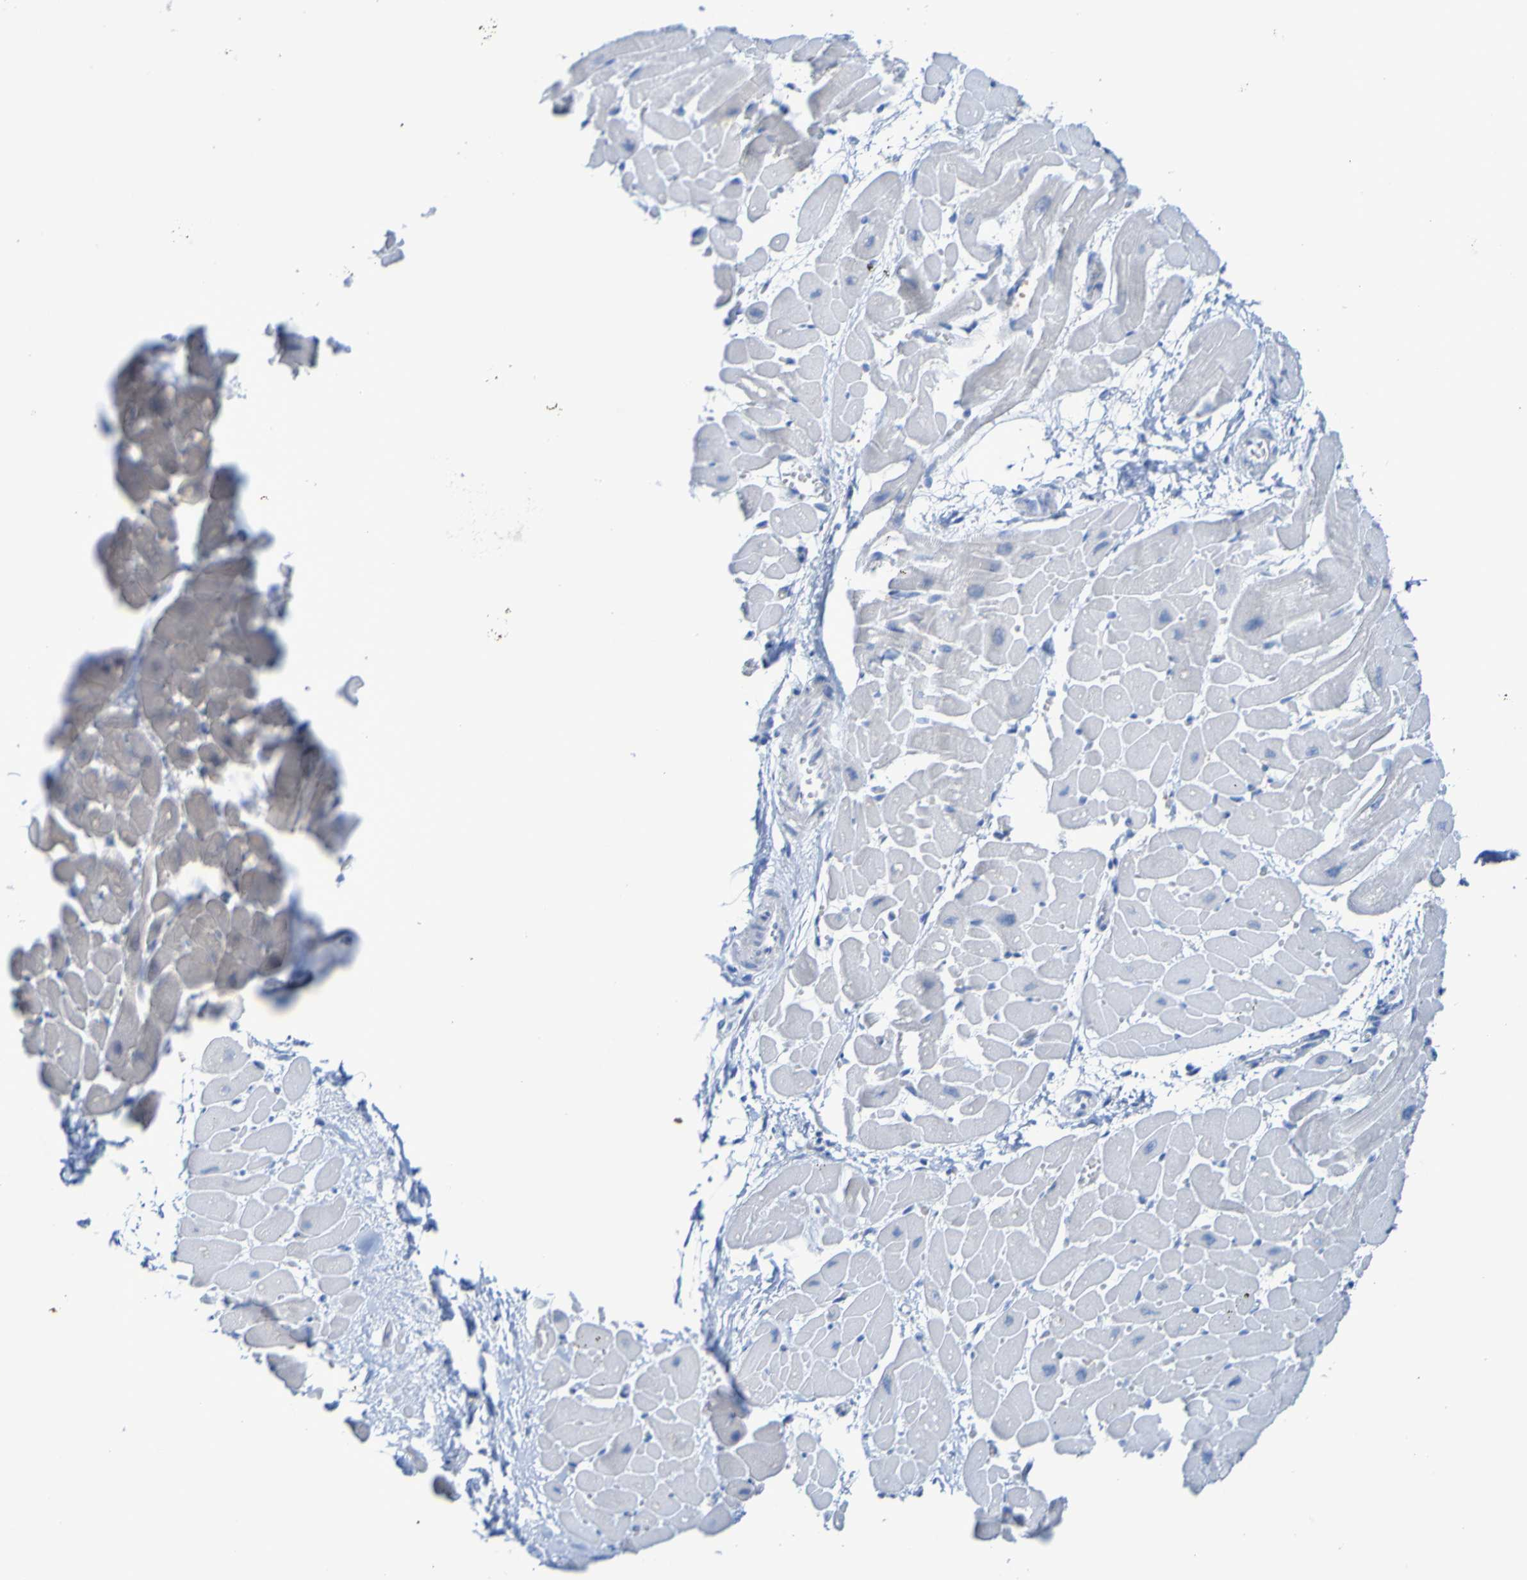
{"staining": {"intensity": "negative", "quantity": "none", "location": "none"}, "tissue": "heart muscle", "cell_type": "Cardiomyocytes", "image_type": "normal", "snomed": [{"axis": "morphology", "description": "Normal tissue, NOS"}, {"axis": "topography", "description": "Heart"}], "caption": "There is no significant expression in cardiomyocytes of heart muscle. (Brightfield microscopy of DAB (3,3'-diaminobenzidine) IHC at high magnification).", "gene": "ACMSD", "patient": {"sex": "male", "age": 45}}